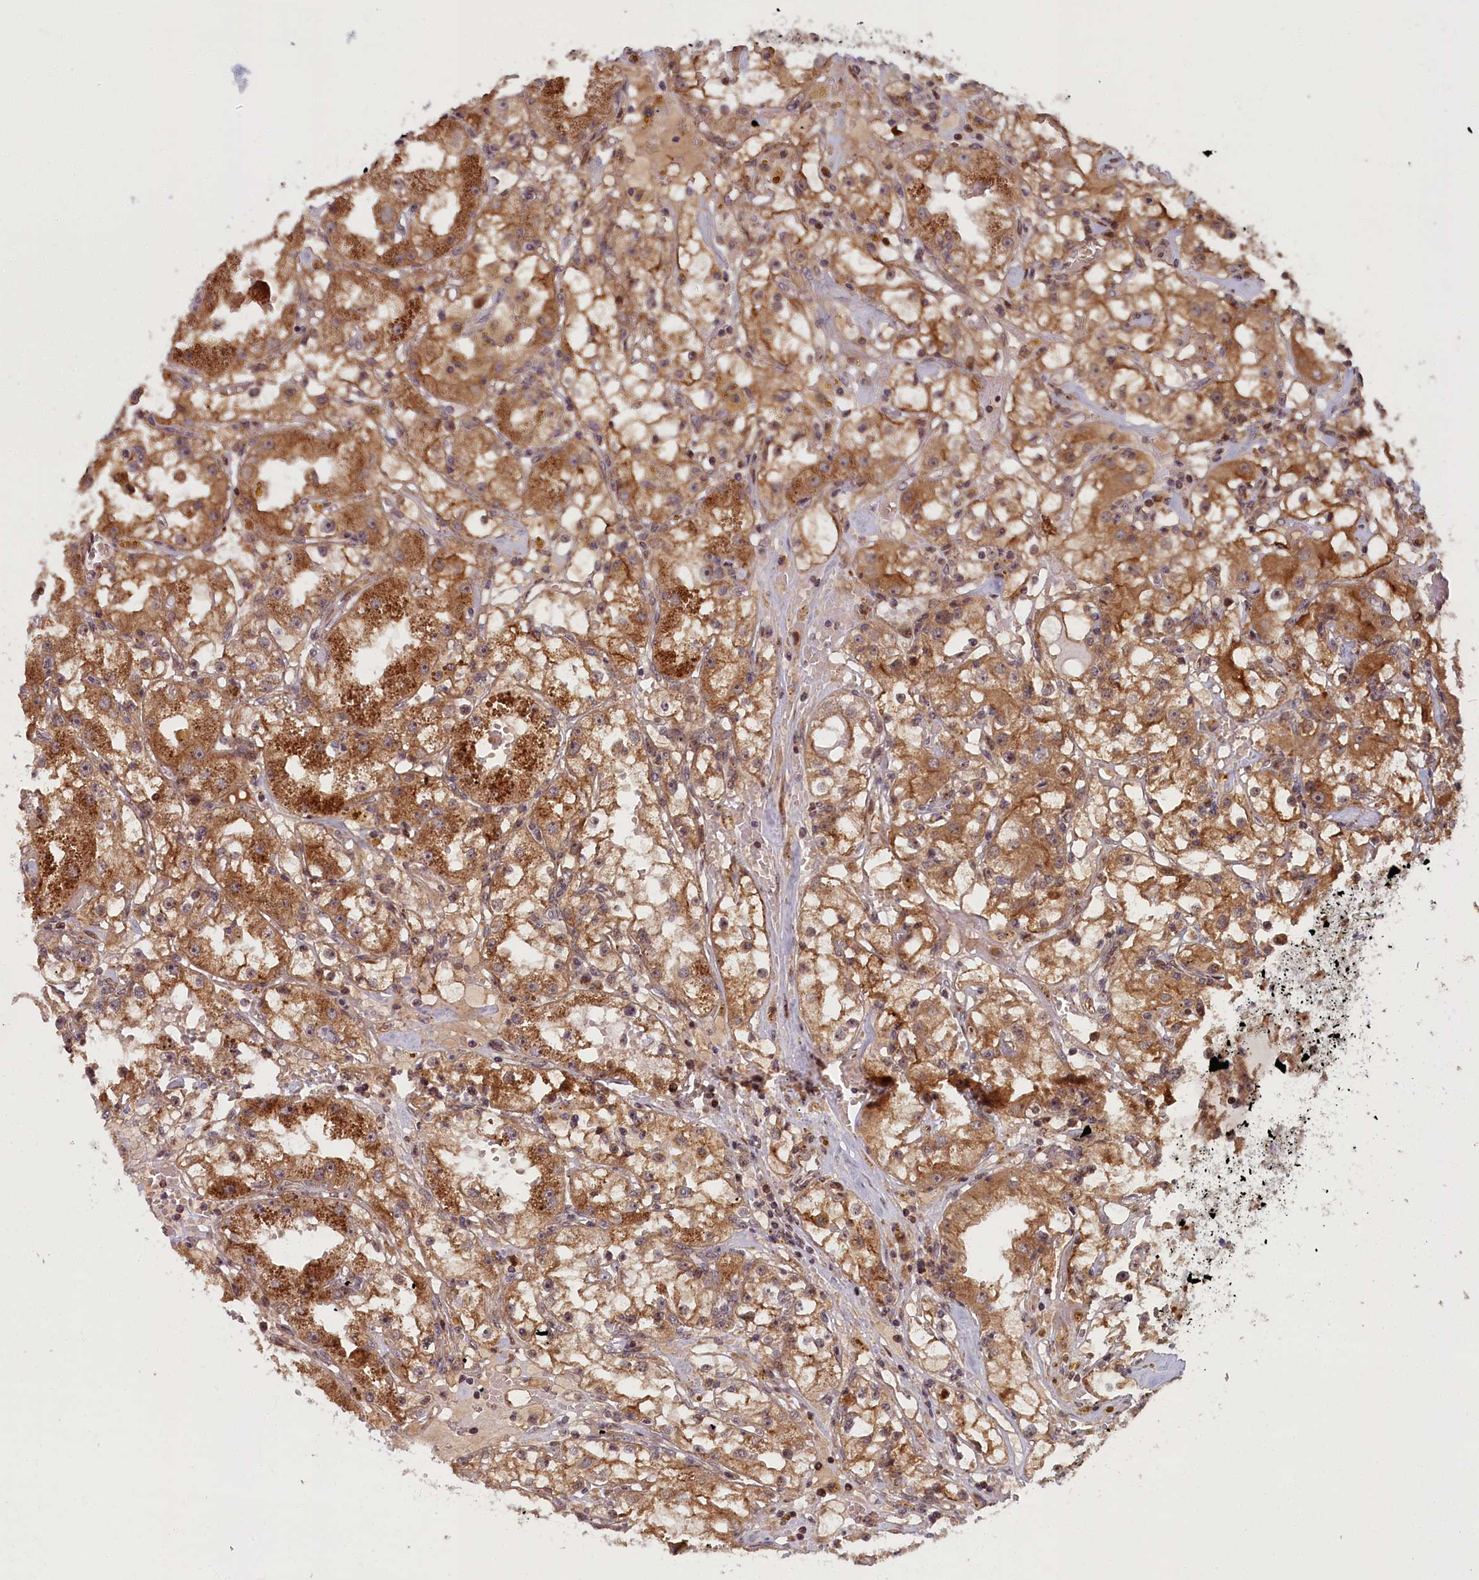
{"staining": {"intensity": "moderate", "quantity": ">75%", "location": "cytoplasmic/membranous,nuclear"}, "tissue": "renal cancer", "cell_type": "Tumor cells", "image_type": "cancer", "snomed": [{"axis": "morphology", "description": "Adenocarcinoma, NOS"}, {"axis": "topography", "description": "Kidney"}], "caption": "Tumor cells exhibit medium levels of moderate cytoplasmic/membranous and nuclear positivity in about >75% of cells in renal adenocarcinoma.", "gene": "PLA2G10", "patient": {"sex": "male", "age": 56}}